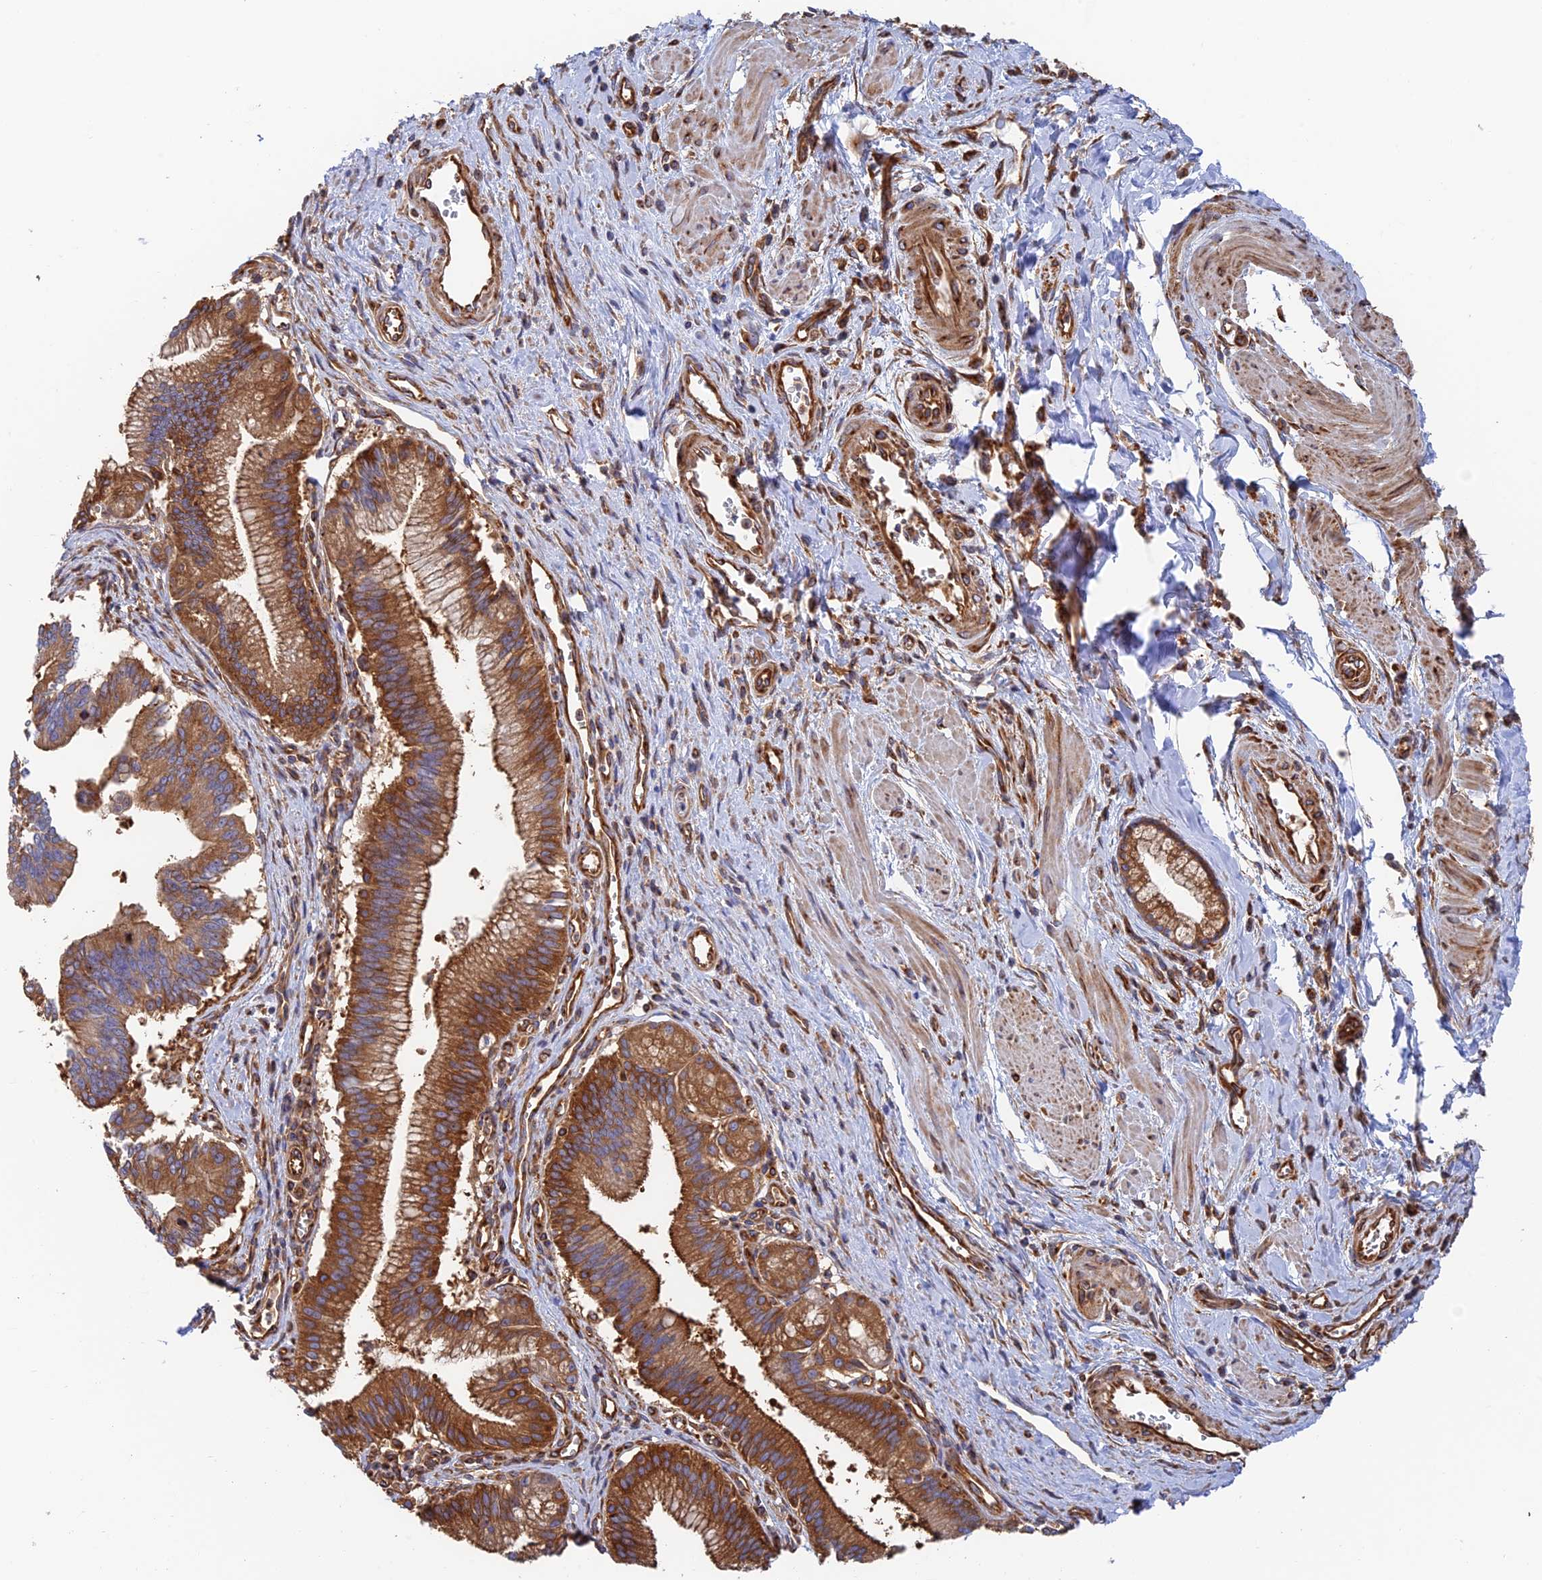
{"staining": {"intensity": "strong", "quantity": ">75%", "location": "cytoplasmic/membranous"}, "tissue": "pancreatic cancer", "cell_type": "Tumor cells", "image_type": "cancer", "snomed": [{"axis": "morphology", "description": "Adenocarcinoma, NOS"}, {"axis": "topography", "description": "Pancreas"}], "caption": "The immunohistochemical stain labels strong cytoplasmic/membranous expression in tumor cells of pancreatic cancer (adenocarcinoma) tissue.", "gene": "DCTN2", "patient": {"sex": "male", "age": 78}}